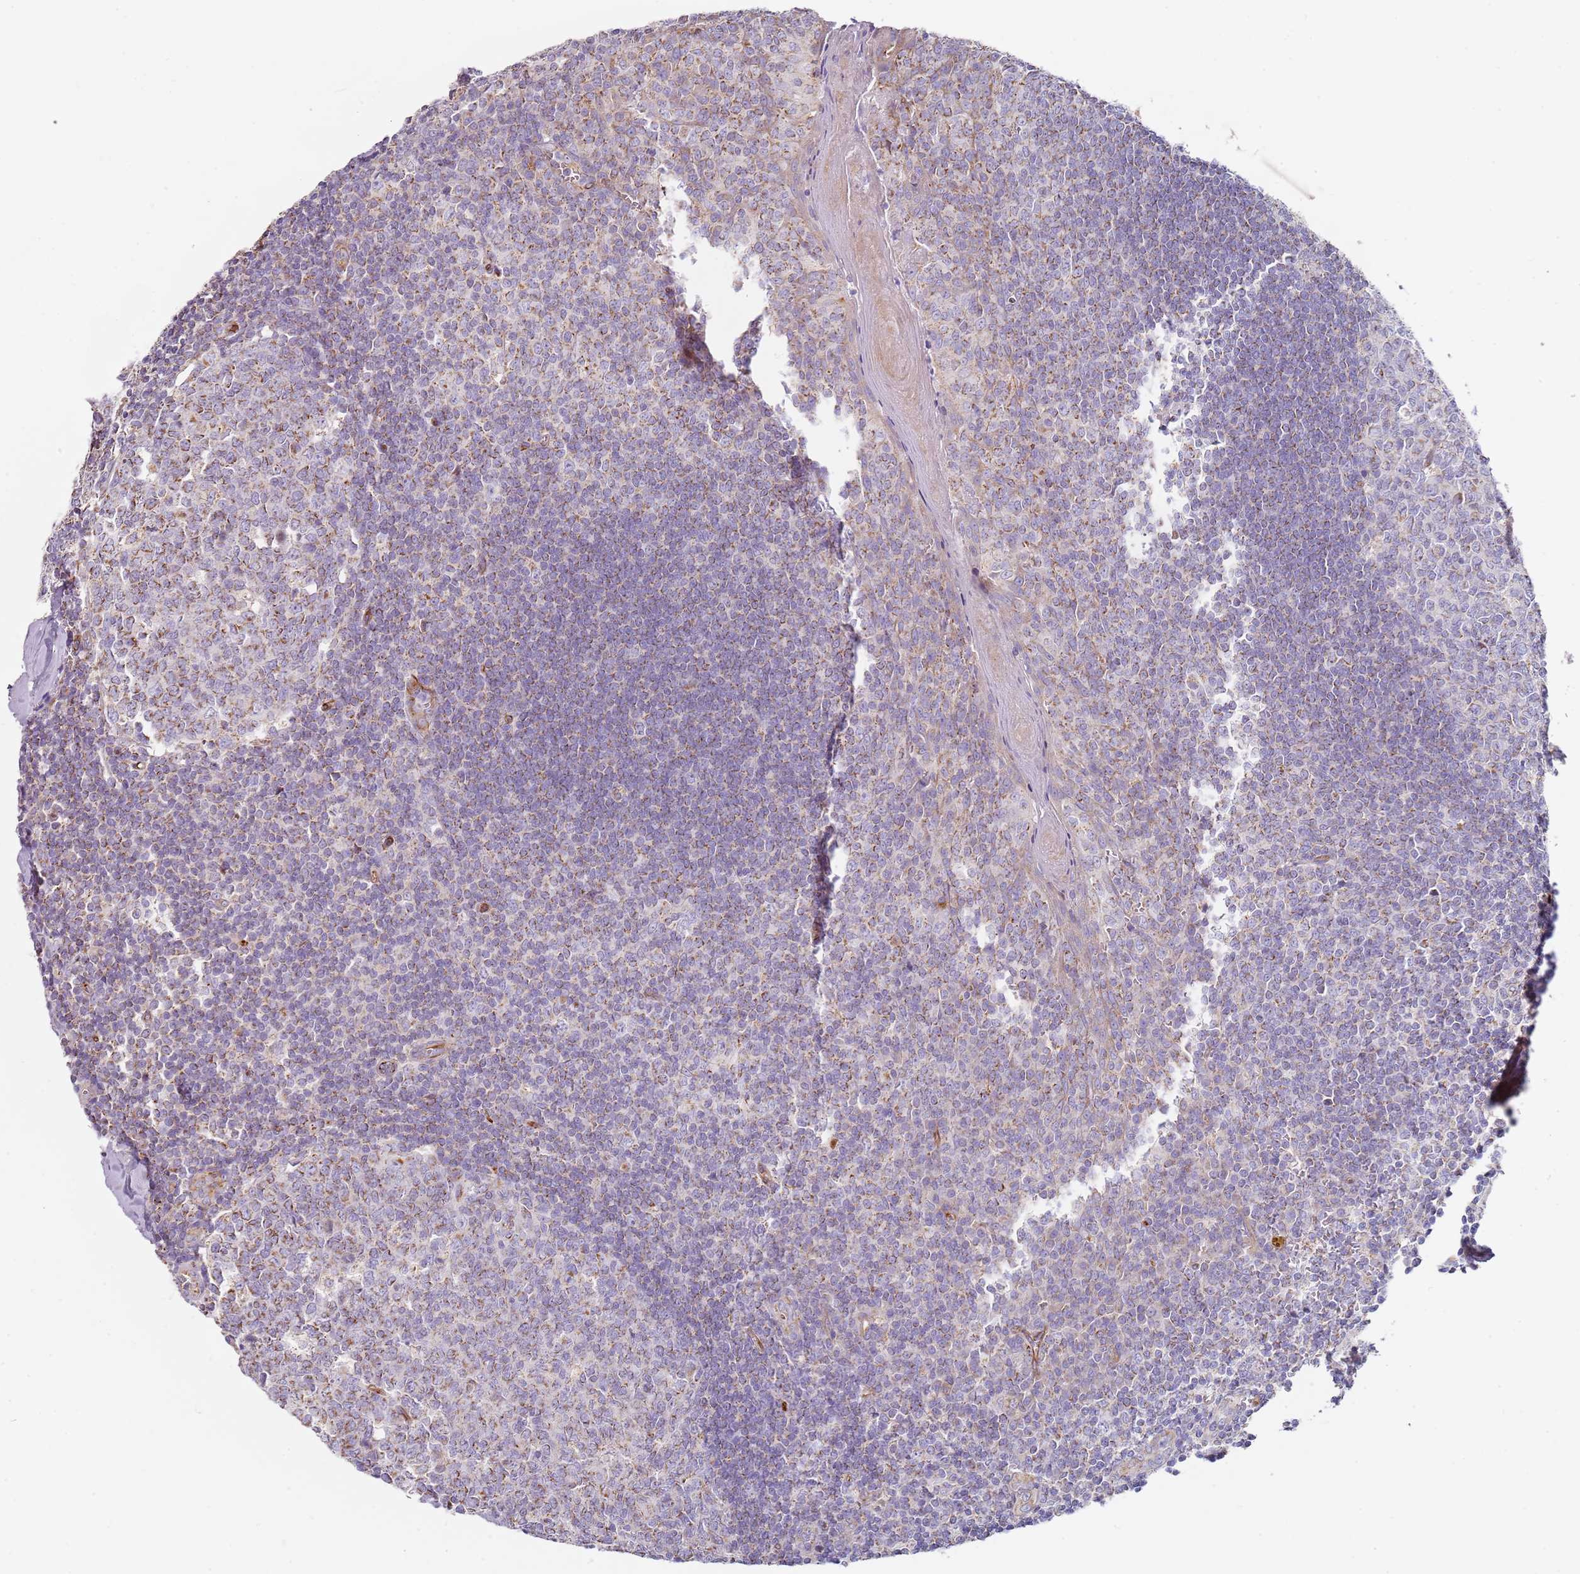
{"staining": {"intensity": "moderate", "quantity": ">75%", "location": "cytoplasmic/membranous"}, "tissue": "tonsil", "cell_type": "Germinal center cells", "image_type": "normal", "snomed": [{"axis": "morphology", "description": "Normal tissue, NOS"}, {"axis": "topography", "description": "Tonsil"}], "caption": "Germinal center cells exhibit medium levels of moderate cytoplasmic/membranous expression in about >75% of cells in normal tonsil.", "gene": "ALS2", "patient": {"sex": "male", "age": 27}}